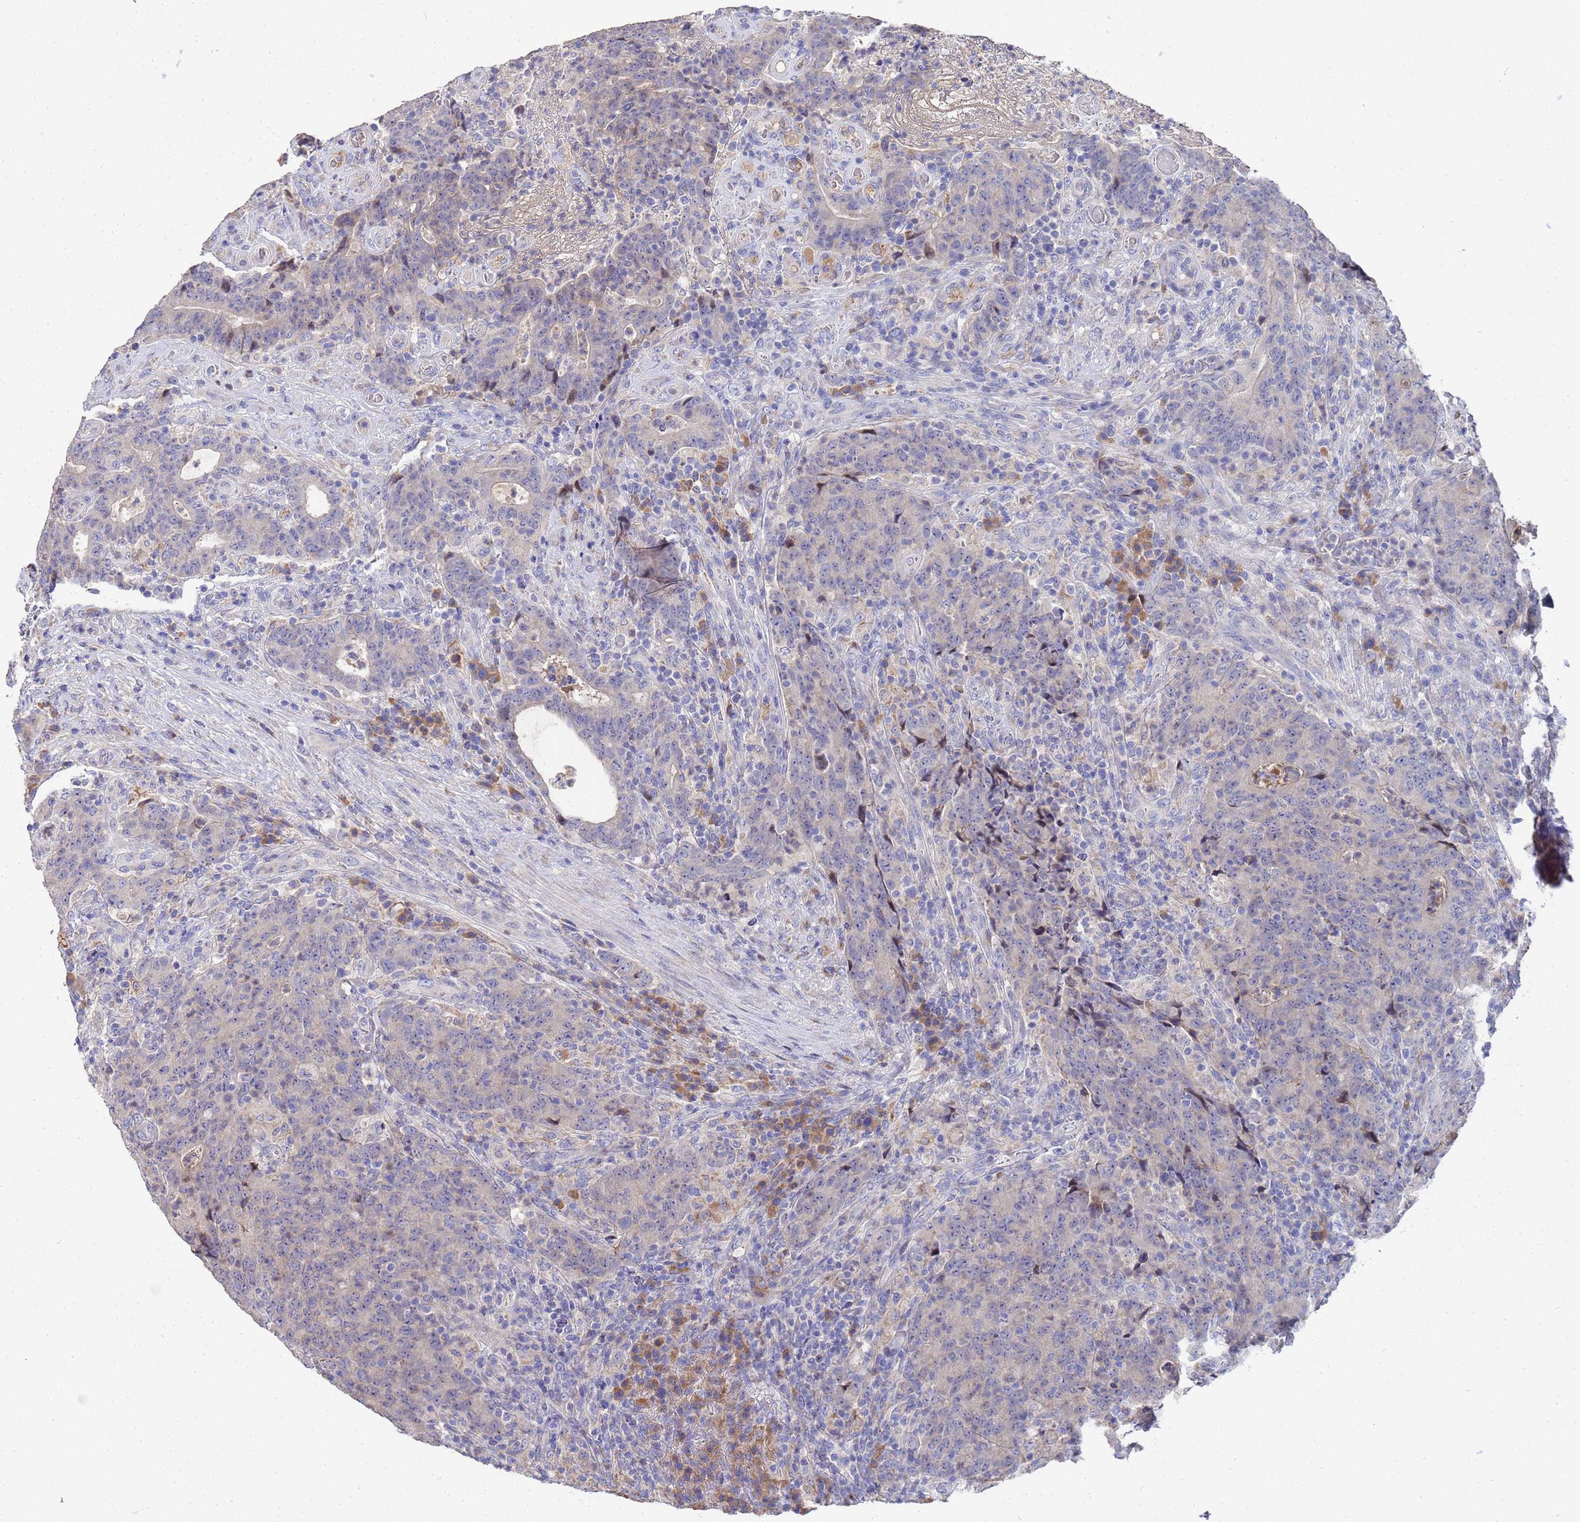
{"staining": {"intensity": "negative", "quantity": "none", "location": "none"}, "tissue": "colorectal cancer", "cell_type": "Tumor cells", "image_type": "cancer", "snomed": [{"axis": "morphology", "description": "Adenocarcinoma, NOS"}, {"axis": "topography", "description": "Colon"}], "caption": "This is a photomicrograph of immunohistochemistry staining of colorectal cancer, which shows no staining in tumor cells. Brightfield microscopy of immunohistochemistry stained with DAB (3,3'-diaminobenzidine) (brown) and hematoxylin (blue), captured at high magnification.", "gene": "TCP10L", "patient": {"sex": "female", "age": 75}}